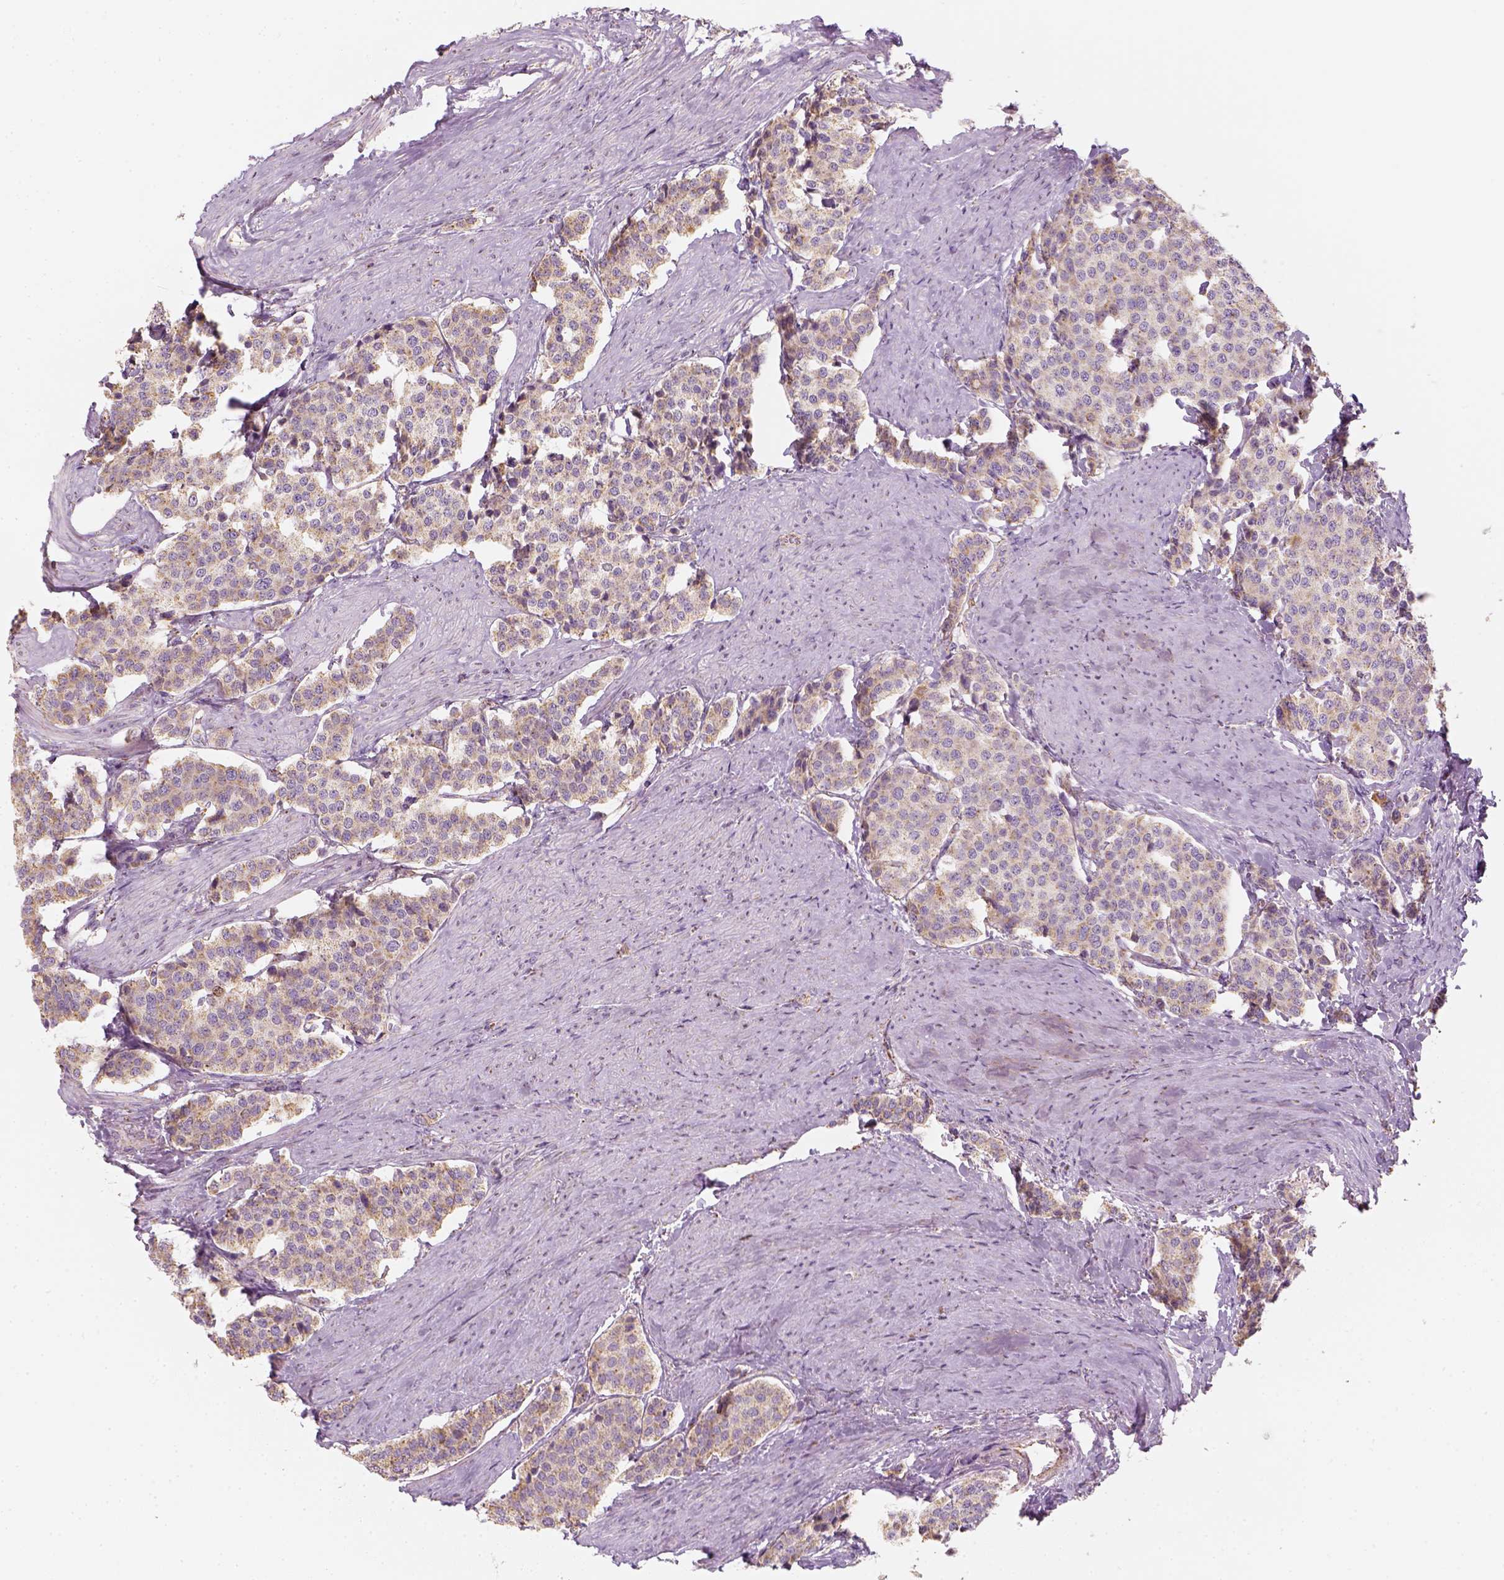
{"staining": {"intensity": "moderate", "quantity": ">75%", "location": "cytoplasmic/membranous"}, "tissue": "carcinoid", "cell_type": "Tumor cells", "image_type": "cancer", "snomed": [{"axis": "morphology", "description": "Carcinoid, malignant, NOS"}, {"axis": "topography", "description": "Small intestine"}], "caption": "Brown immunohistochemical staining in human malignant carcinoid reveals moderate cytoplasmic/membranous expression in about >75% of tumor cells. The staining was performed using DAB to visualize the protein expression in brown, while the nuclei were stained in blue with hematoxylin (Magnification: 20x).", "gene": "LCA5", "patient": {"sex": "female", "age": 58}}